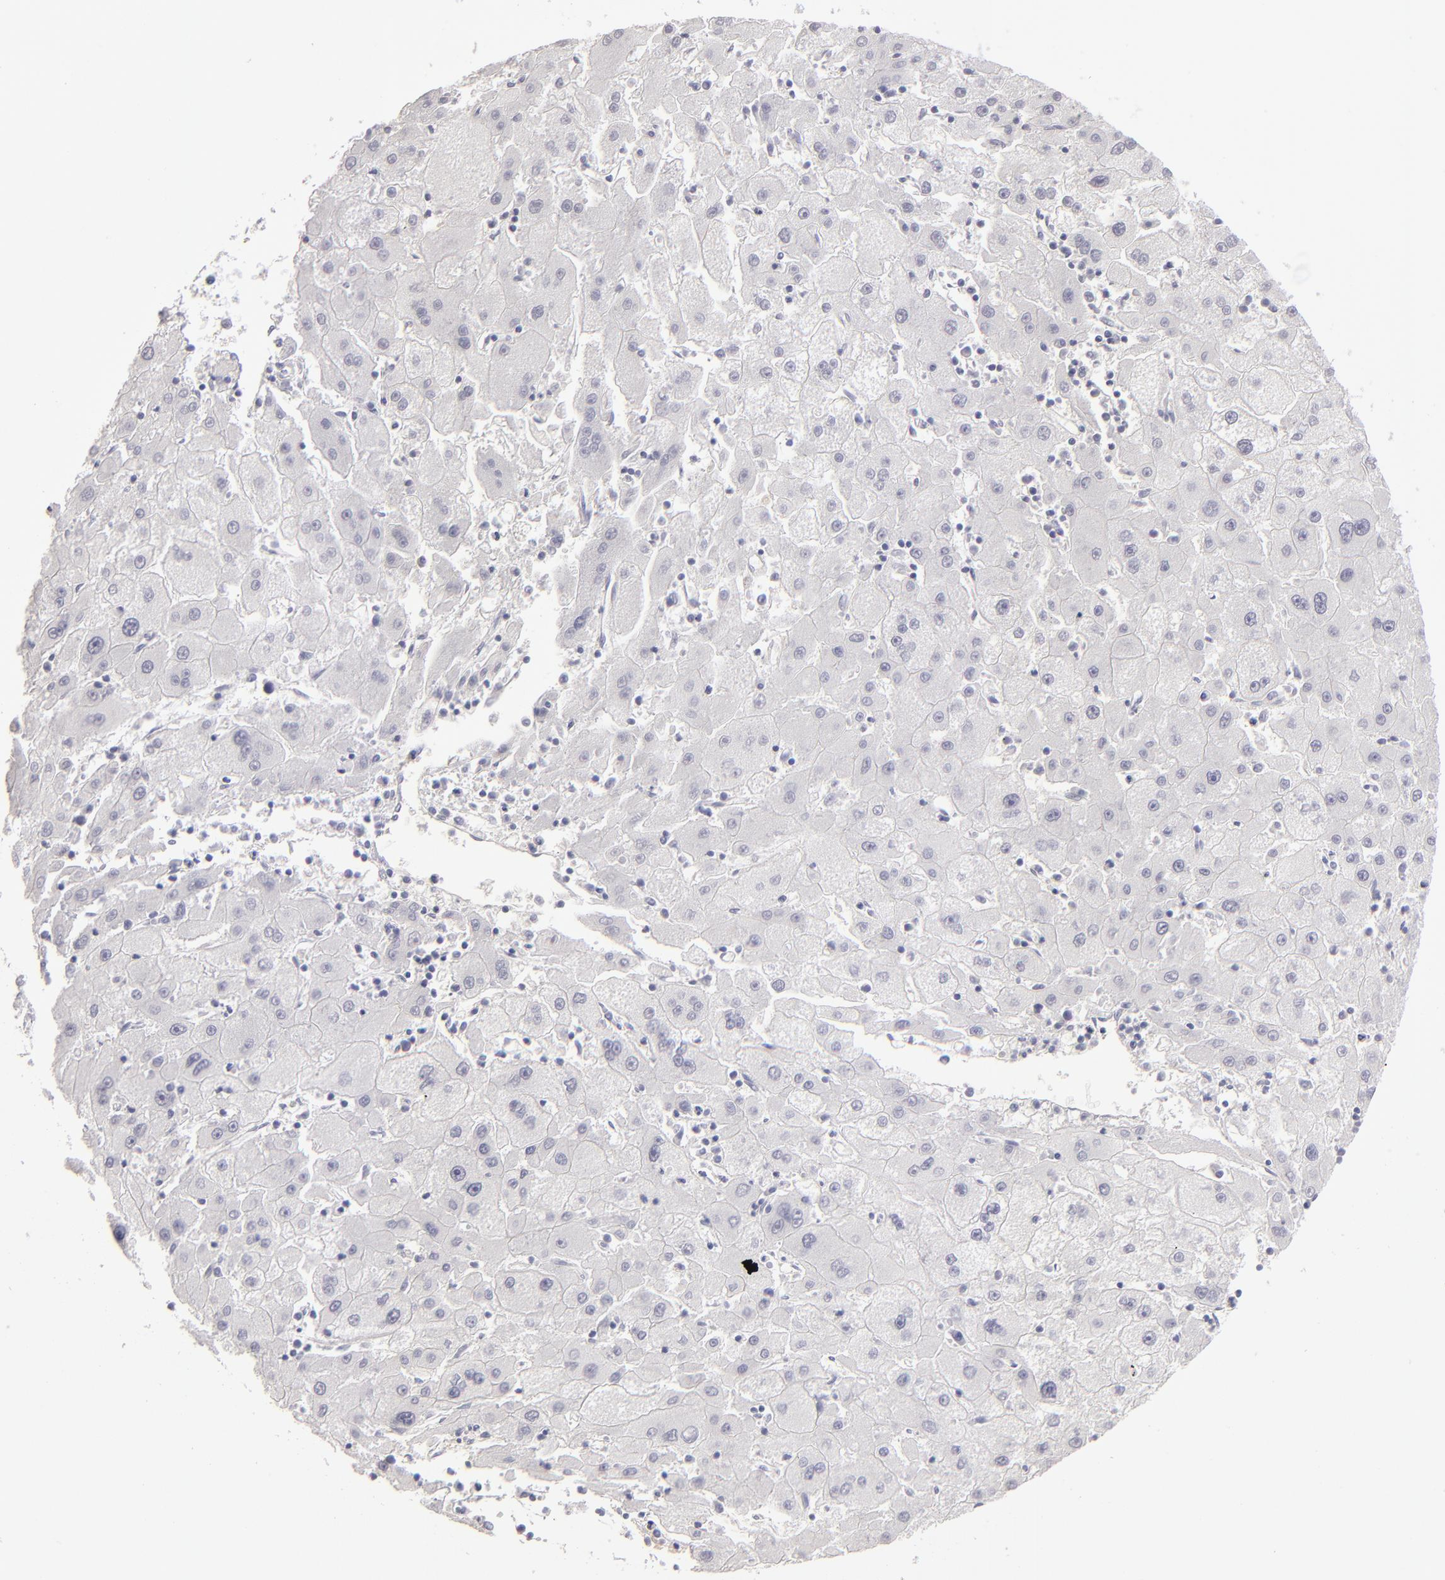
{"staining": {"intensity": "negative", "quantity": "none", "location": "none"}, "tissue": "liver cancer", "cell_type": "Tumor cells", "image_type": "cancer", "snomed": [{"axis": "morphology", "description": "Carcinoma, Hepatocellular, NOS"}, {"axis": "topography", "description": "Liver"}], "caption": "A photomicrograph of hepatocellular carcinoma (liver) stained for a protein demonstrates no brown staining in tumor cells.", "gene": "ABCC4", "patient": {"sex": "male", "age": 72}}